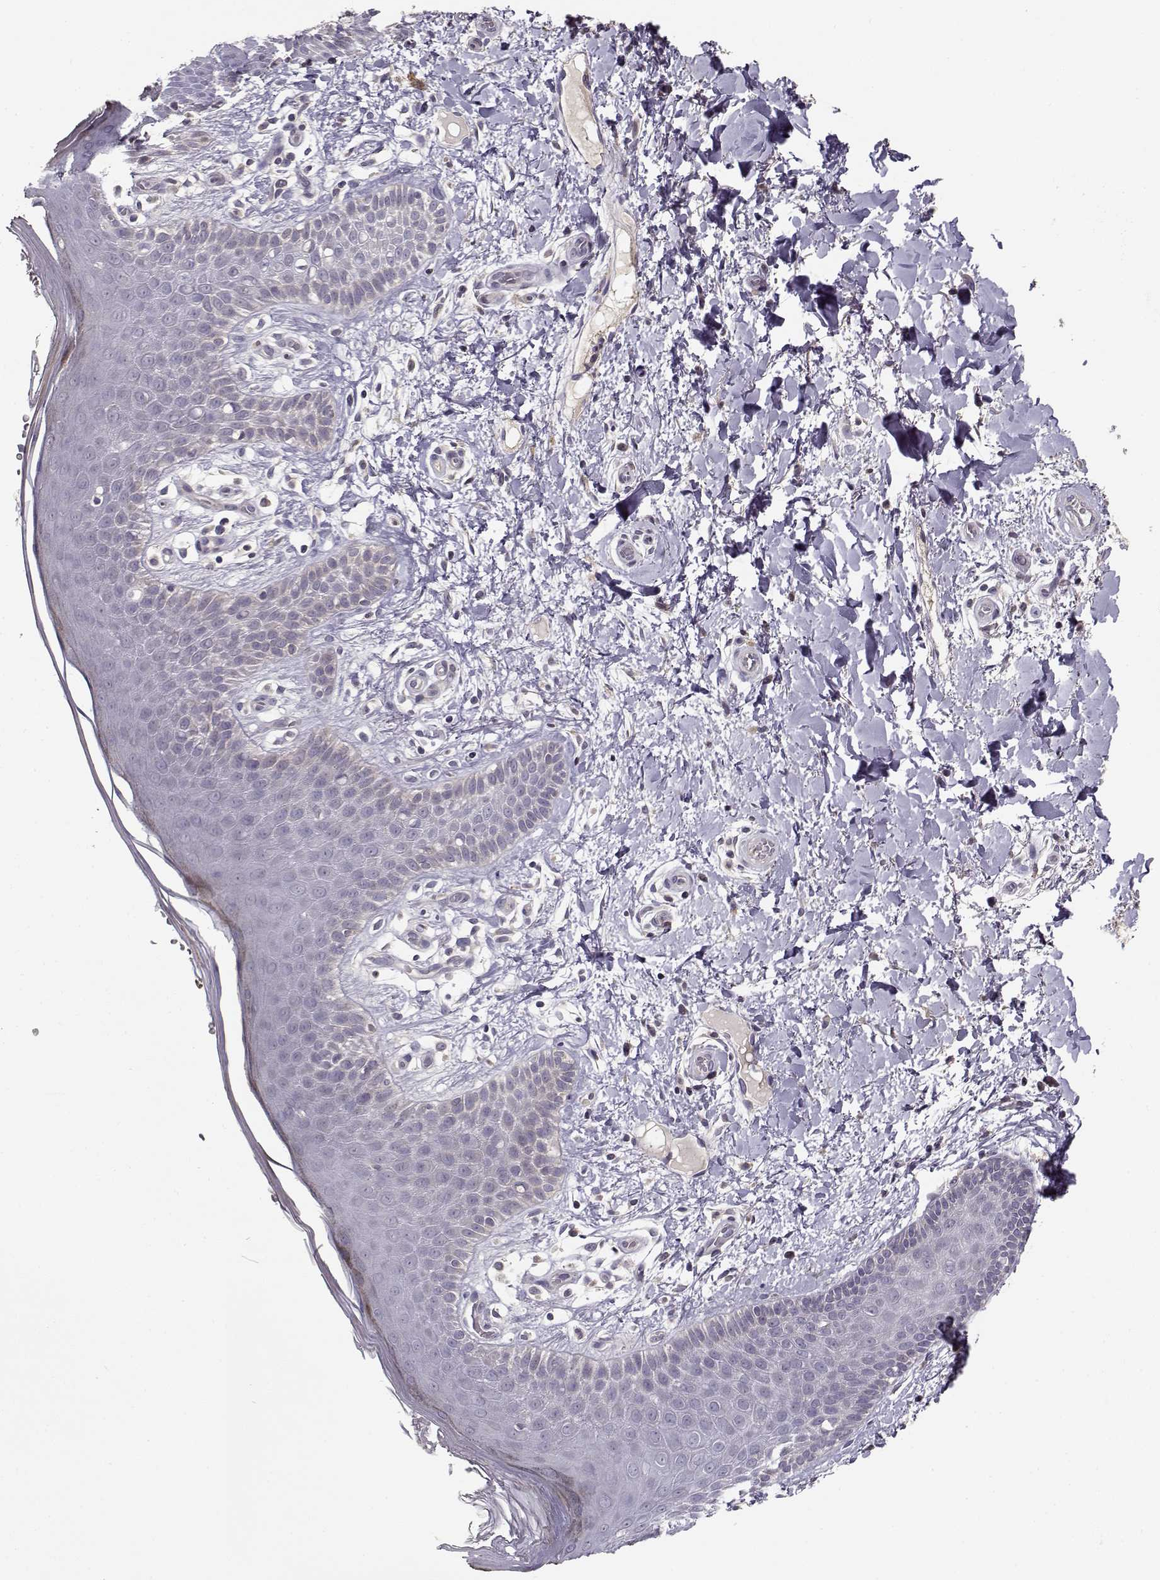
{"staining": {"intensity": "negative", "quantity": "none", "location": "none"}, "tissue": "skin", "cell_type": "Epidermal cells", "image_type": "normal", "snomed": [{"axis": "morphology", "description": "Normal tissue, NOS"}, {"axis": "topography", "description": "Anal"}], "caption": "IHC of unremarkable human skin exhibits no staining in epidermal cells. (Stains: DAB (3,3'-diaminobenzidine) immunohistochemistry (IHC) with hematoxylin counter stain, Microscopy: brightfield microscopy at high magnification).", "gene": "ENTPD8", "patient": {"sex": "male", "age": 36}}